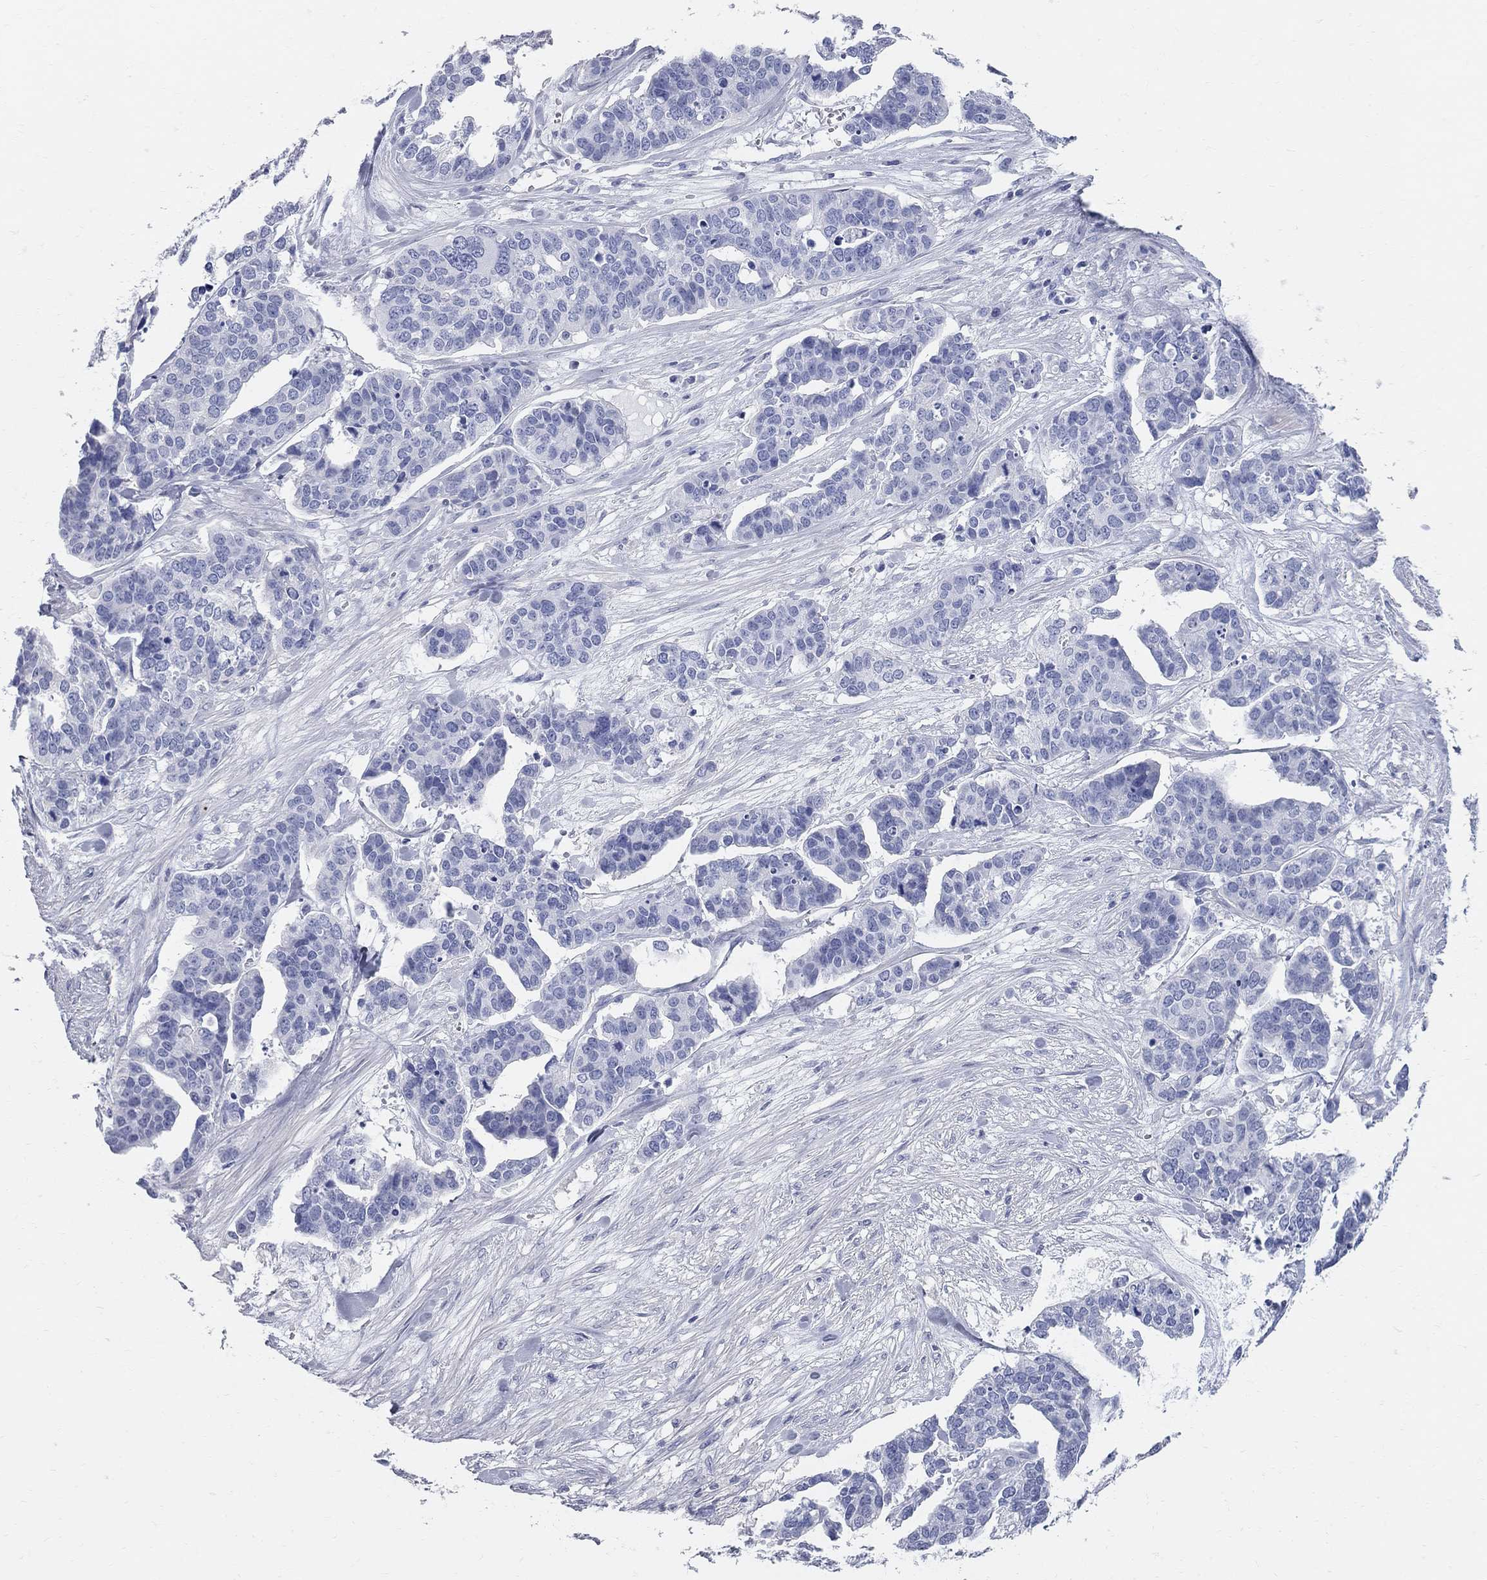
{"staining": {"intensity": "negative", "quantity": "none", "location": "none"}, "tissue": "ovarian cancer", "cell_type": "Tumor cells", "image_type": "cancer", "snomed": [{"axis": "morphology", "description": "Carcinoma, endometroid"}, {"axis": "topography", "description": "Ovary"}], "caption": "High power microscopy micrograph of an immunohistochemistry (IHC) photomicrograph of ovarian endometroid carcinoma, revealing no significant staining in tumor cells.", "gene": "AOX1", "patient": {"sex": "female", "age": 65}}